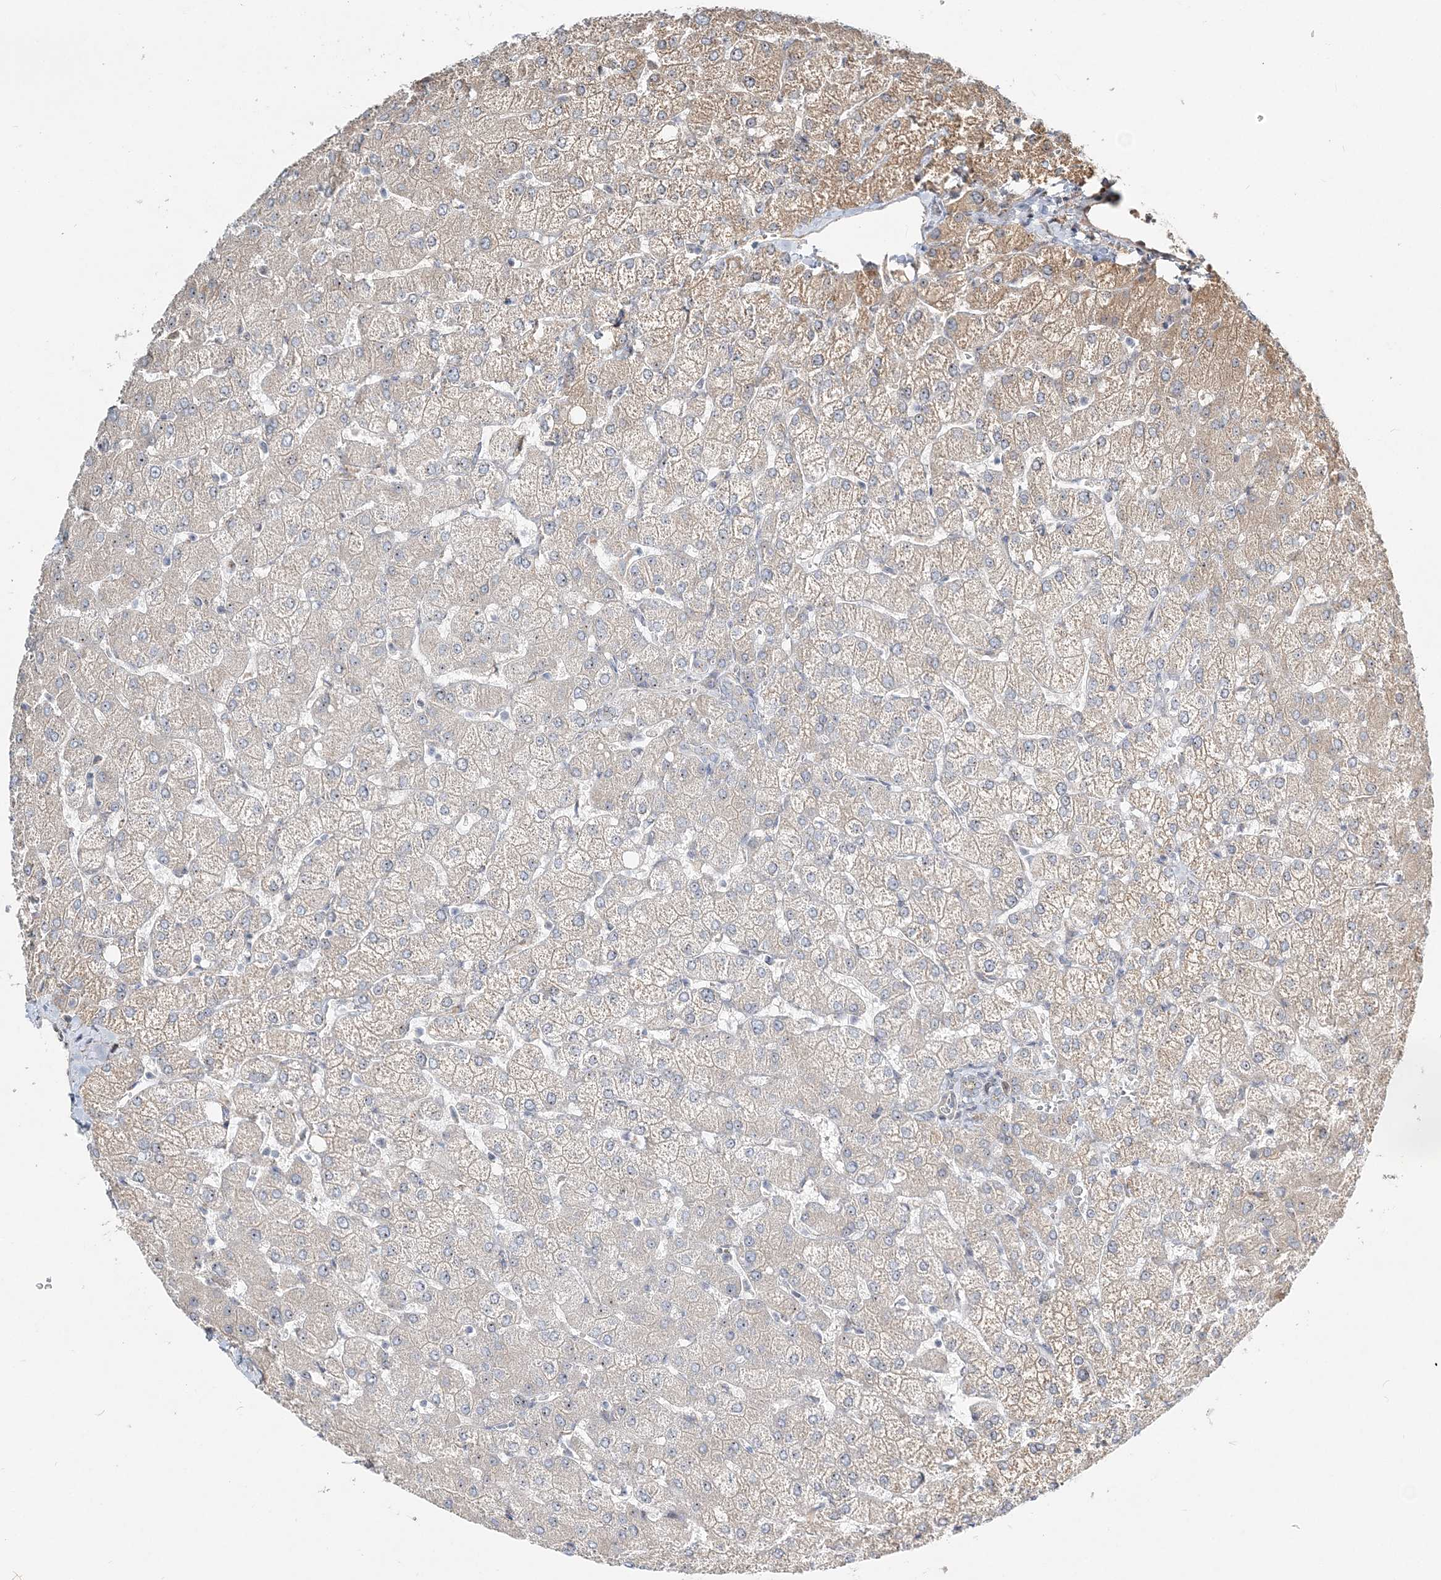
{"staining": {"intensity": "negative", "quantity": "none", "location": "none"}, "tissue": "liver", "cell_type": "Cholangiocytes", "image_type": "normal", "snomed": [{"axis": "morphology", "description": "Normal tissue, NOS"}, {"axis": "topography", "description": "Liver"}], "caption": "IHC micrograph of benign human liver stained for a protein (brown), which displays no expression in cholangiocytes. (DAB IHC, high magnification).", "gene": "CXXC5", "patient": {"sex": "female", "age": 54}}